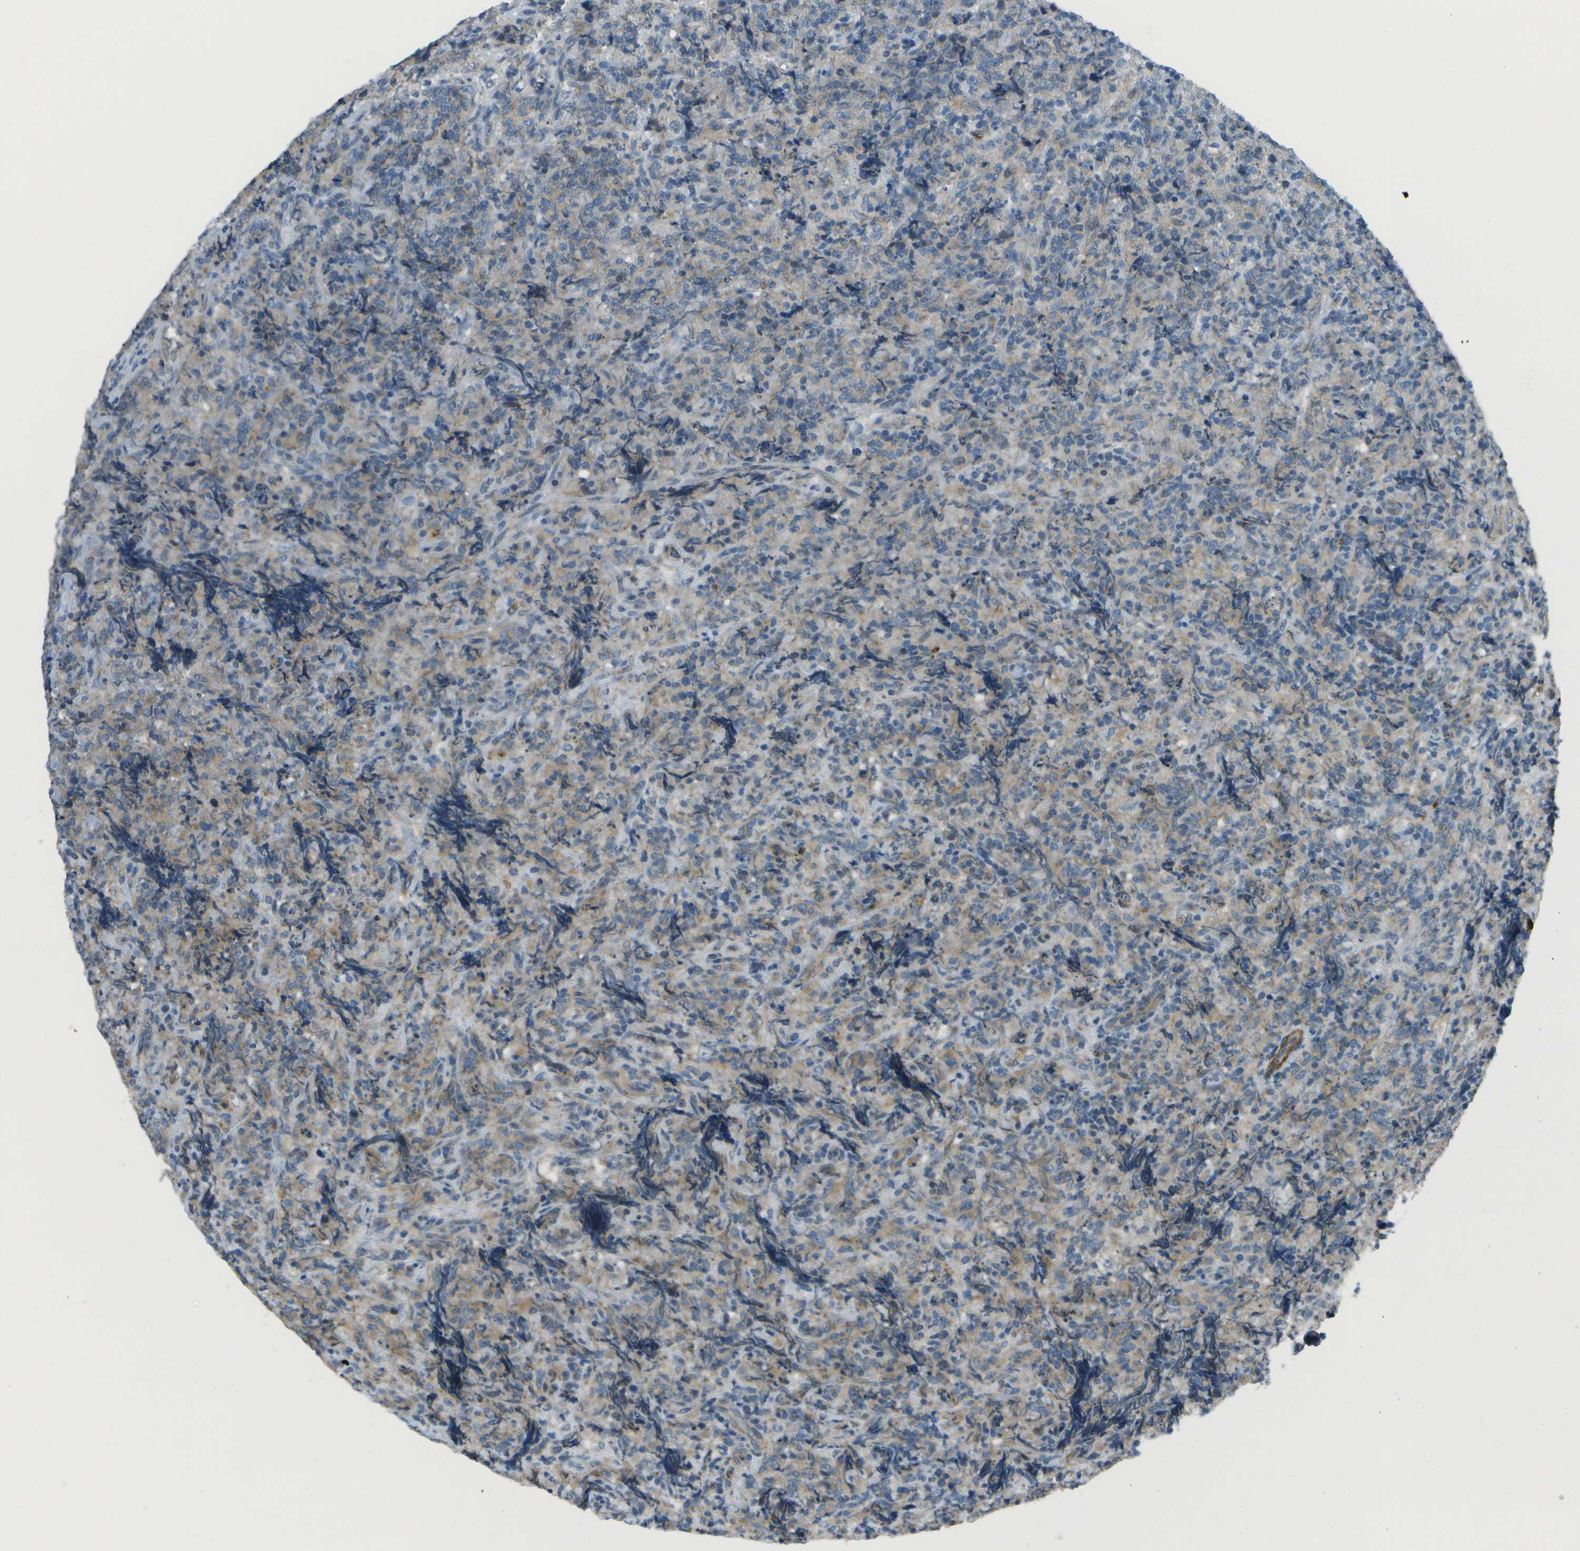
{"staining": {"intensity": "weak", "quantity": "25%-75%", "location": "cytoplasmic/membranous"}, "tissue": "lymphoma", "cell_type": "Tumor cells", "image_type": "cancer", "snomed": [{"axis": "morphology", "description": "Malignant lymphoma, non-Hodgkin's type, High grade"}, {"axis": "topography", "description": "Tonsil"}], "caption": "Human lymphoma stained for a protein (brown) reveals weak cytoplasmic/membranous positive positivity in about 25%-75% of tumor cells.", "gene": "MYH11", "patient": {"sex": "female", "age": 36}}